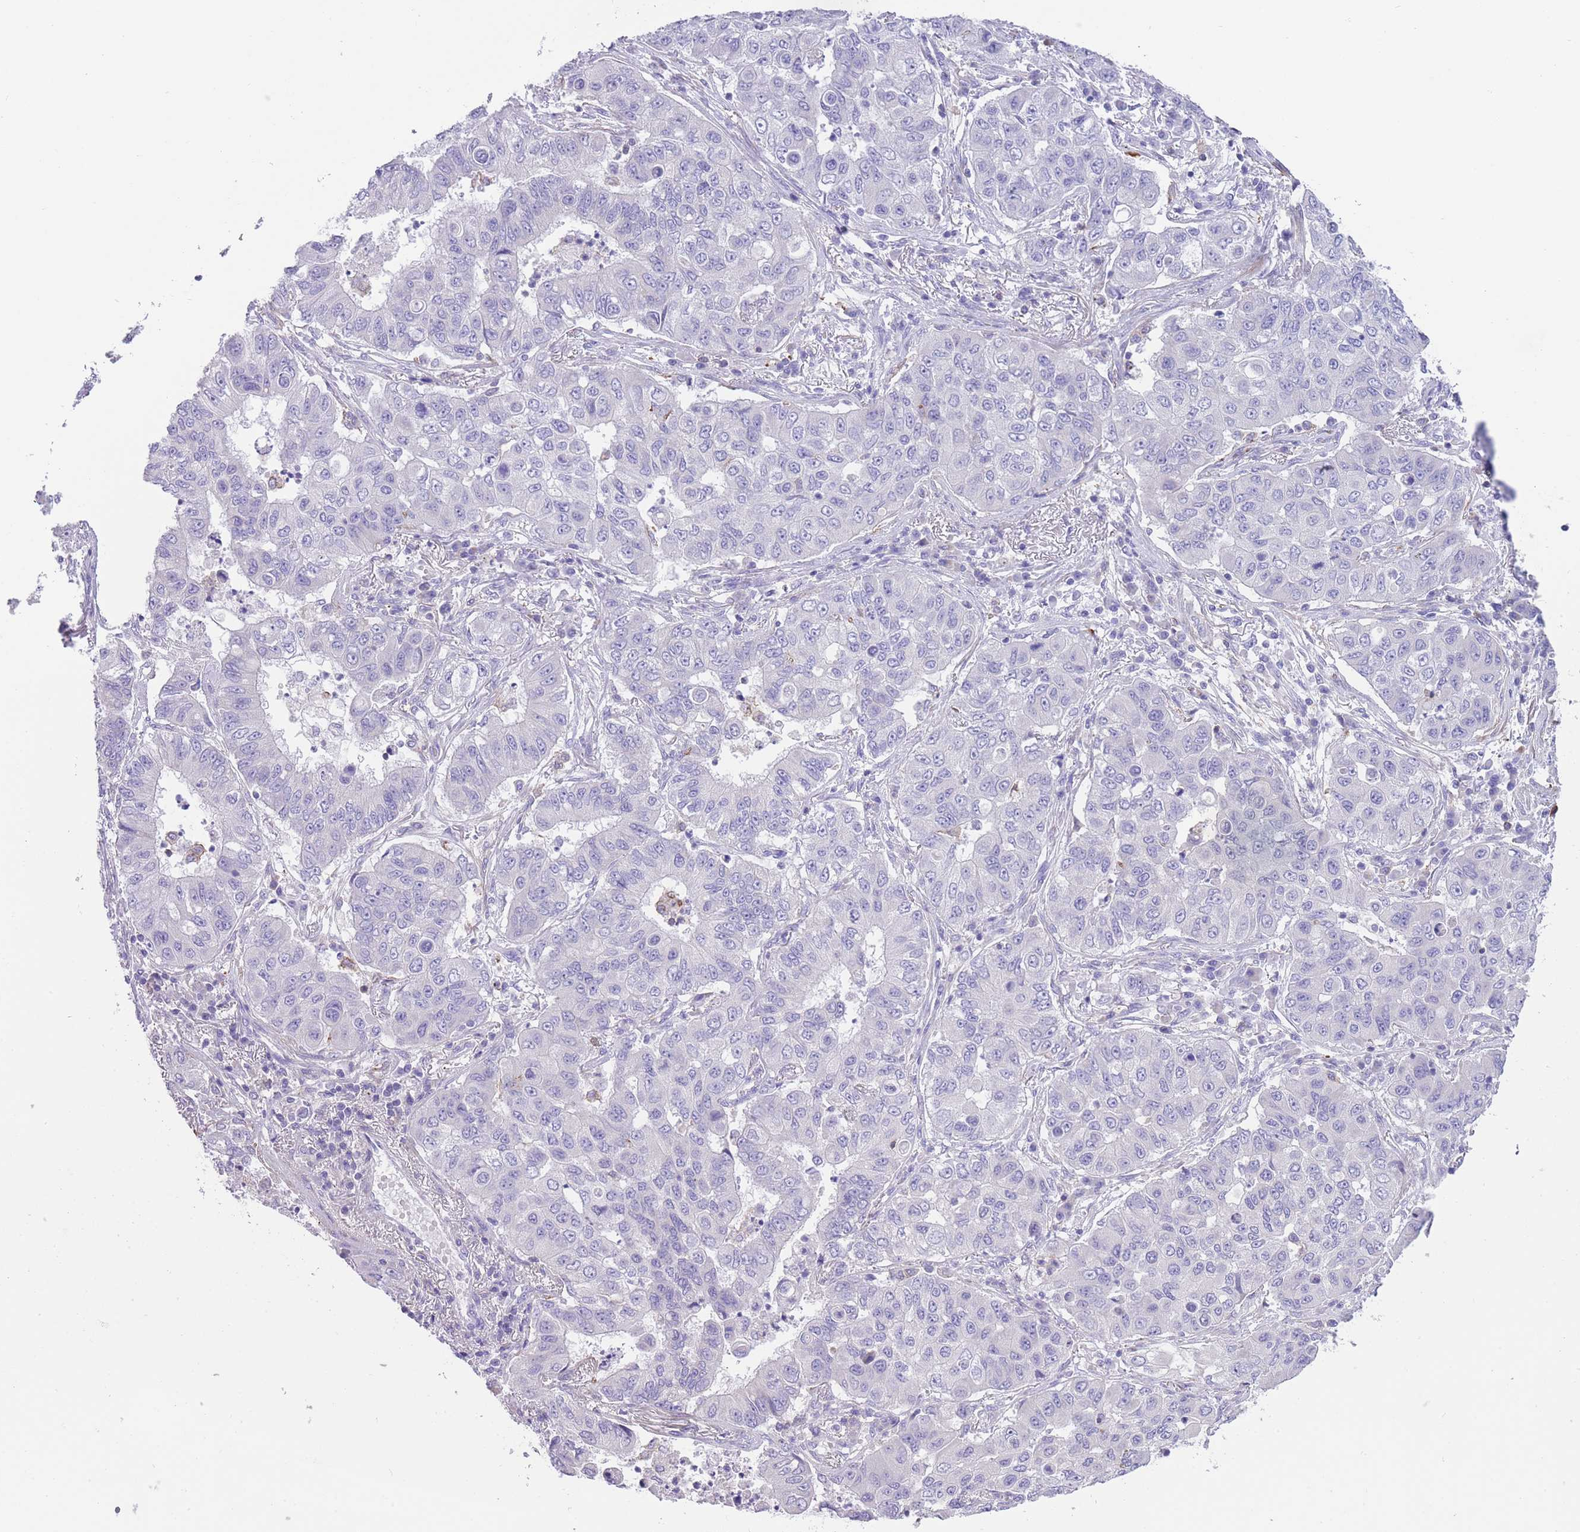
{"staining": {"intensity": "negative", "quantity": "none", "location": "none"}, "tissue": "lung cancer", "cell_type": "Tumor cells", "image_type": "cancer", "snomed": [{"axis": "morphology", "description": "Squamous cell carcinoma, NOS"}, {"axis": "topography", "description": "Lung"}], "caption": "IHC photomicrograph of neoplastic tissue: lung cancer (squamous cell carcinoma) stained with DAB (3,3'-diaminobenzidine) reveals no significant protein expression in tumor cells.", "gene": "LDB3", "patient": {"sex": "male", "age": 74}}